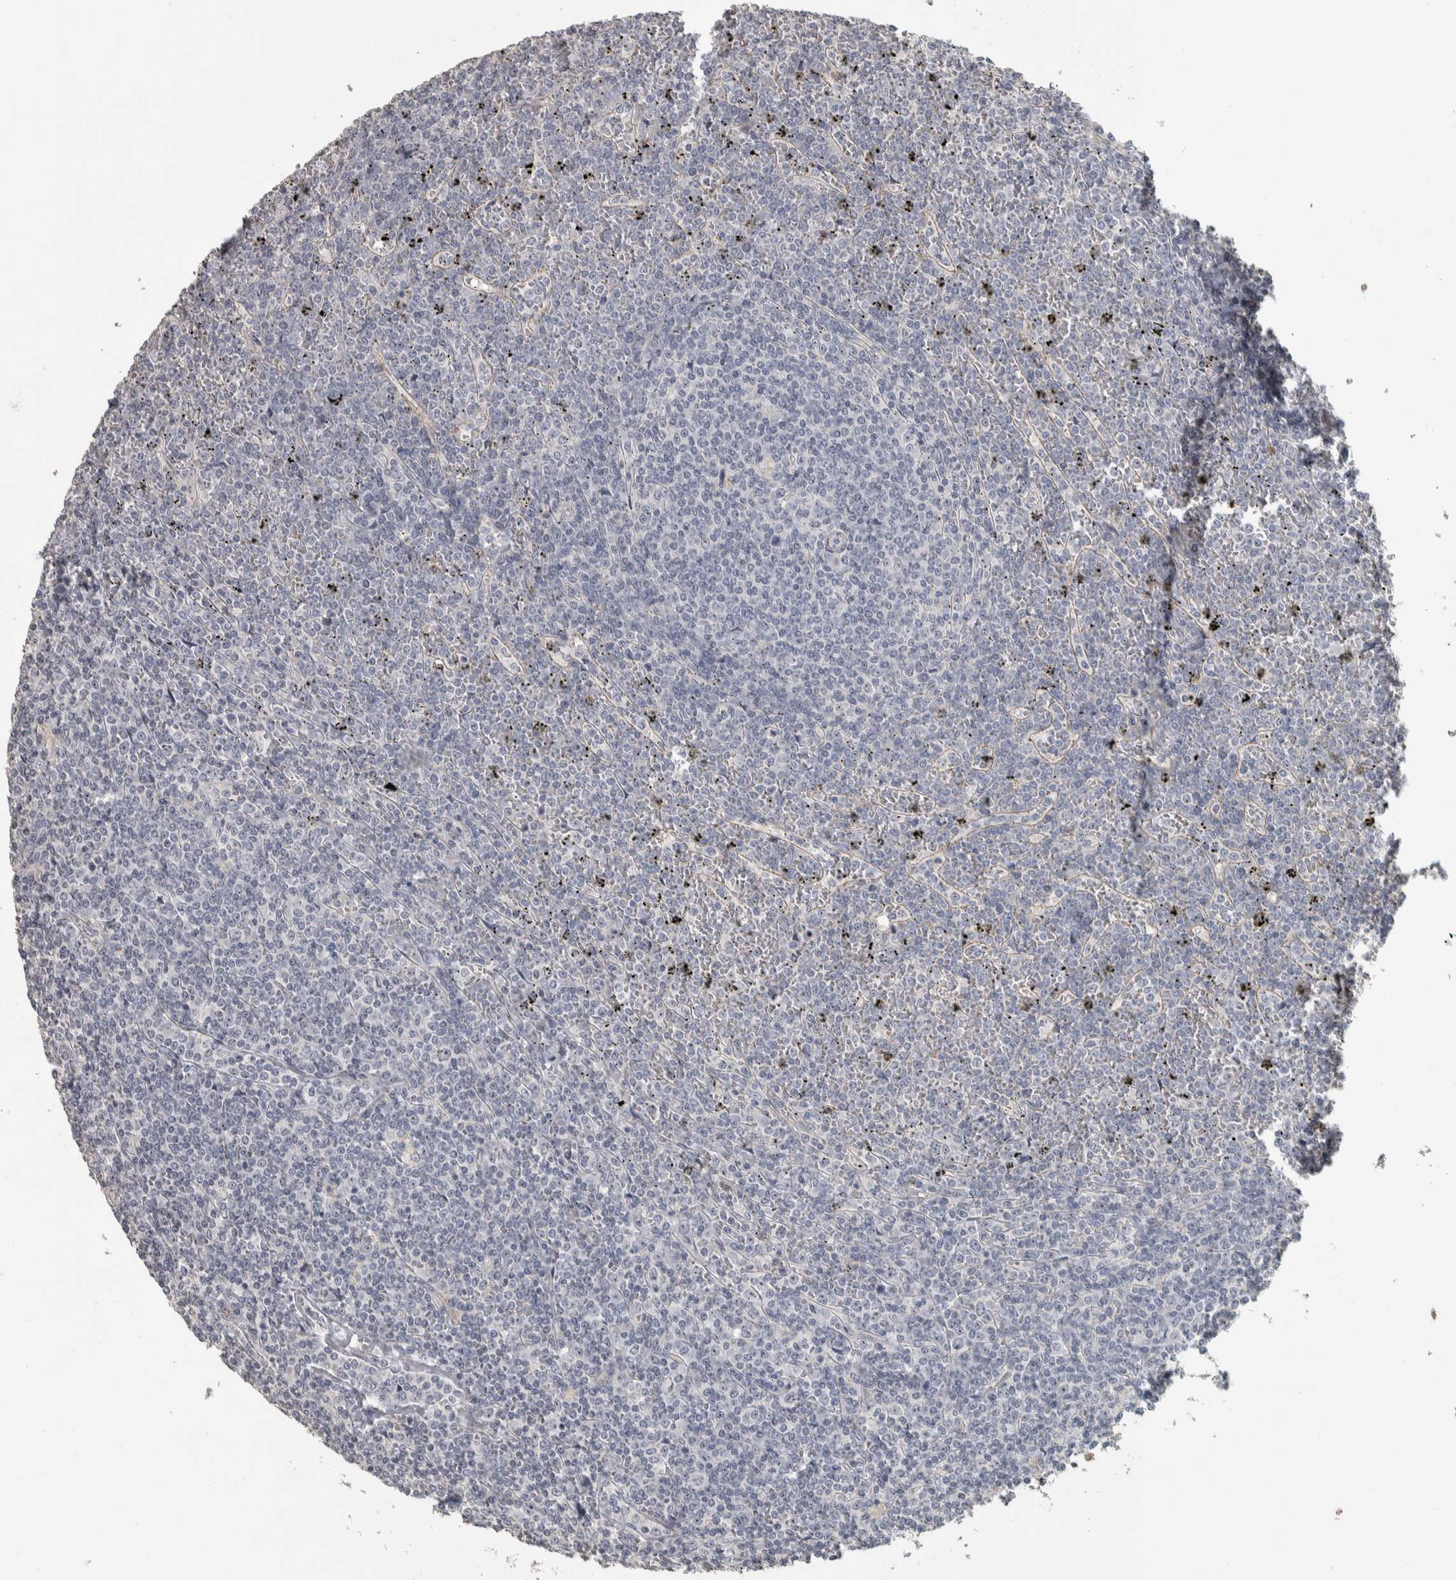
{"staining": {"intensity": "negative", "quantity": "none", "location": "none"}, "tissue": "lymphoma", "cell_type": "Tumor cells", "image_type": "cancer", "snomed": [{"axis": "morphology", "description": "Malignant lymphoma, non-Hodgkin's type, Low grade"}, {"axis": "topography", "description": "Spleen"}], "caption": "Tumor cells show no significant protein staining in malignant lymphoma, non-Hodgkin's type (low-grade).", "gene": "DCAF10", "patient": {"sex": "female", "age": 19}}